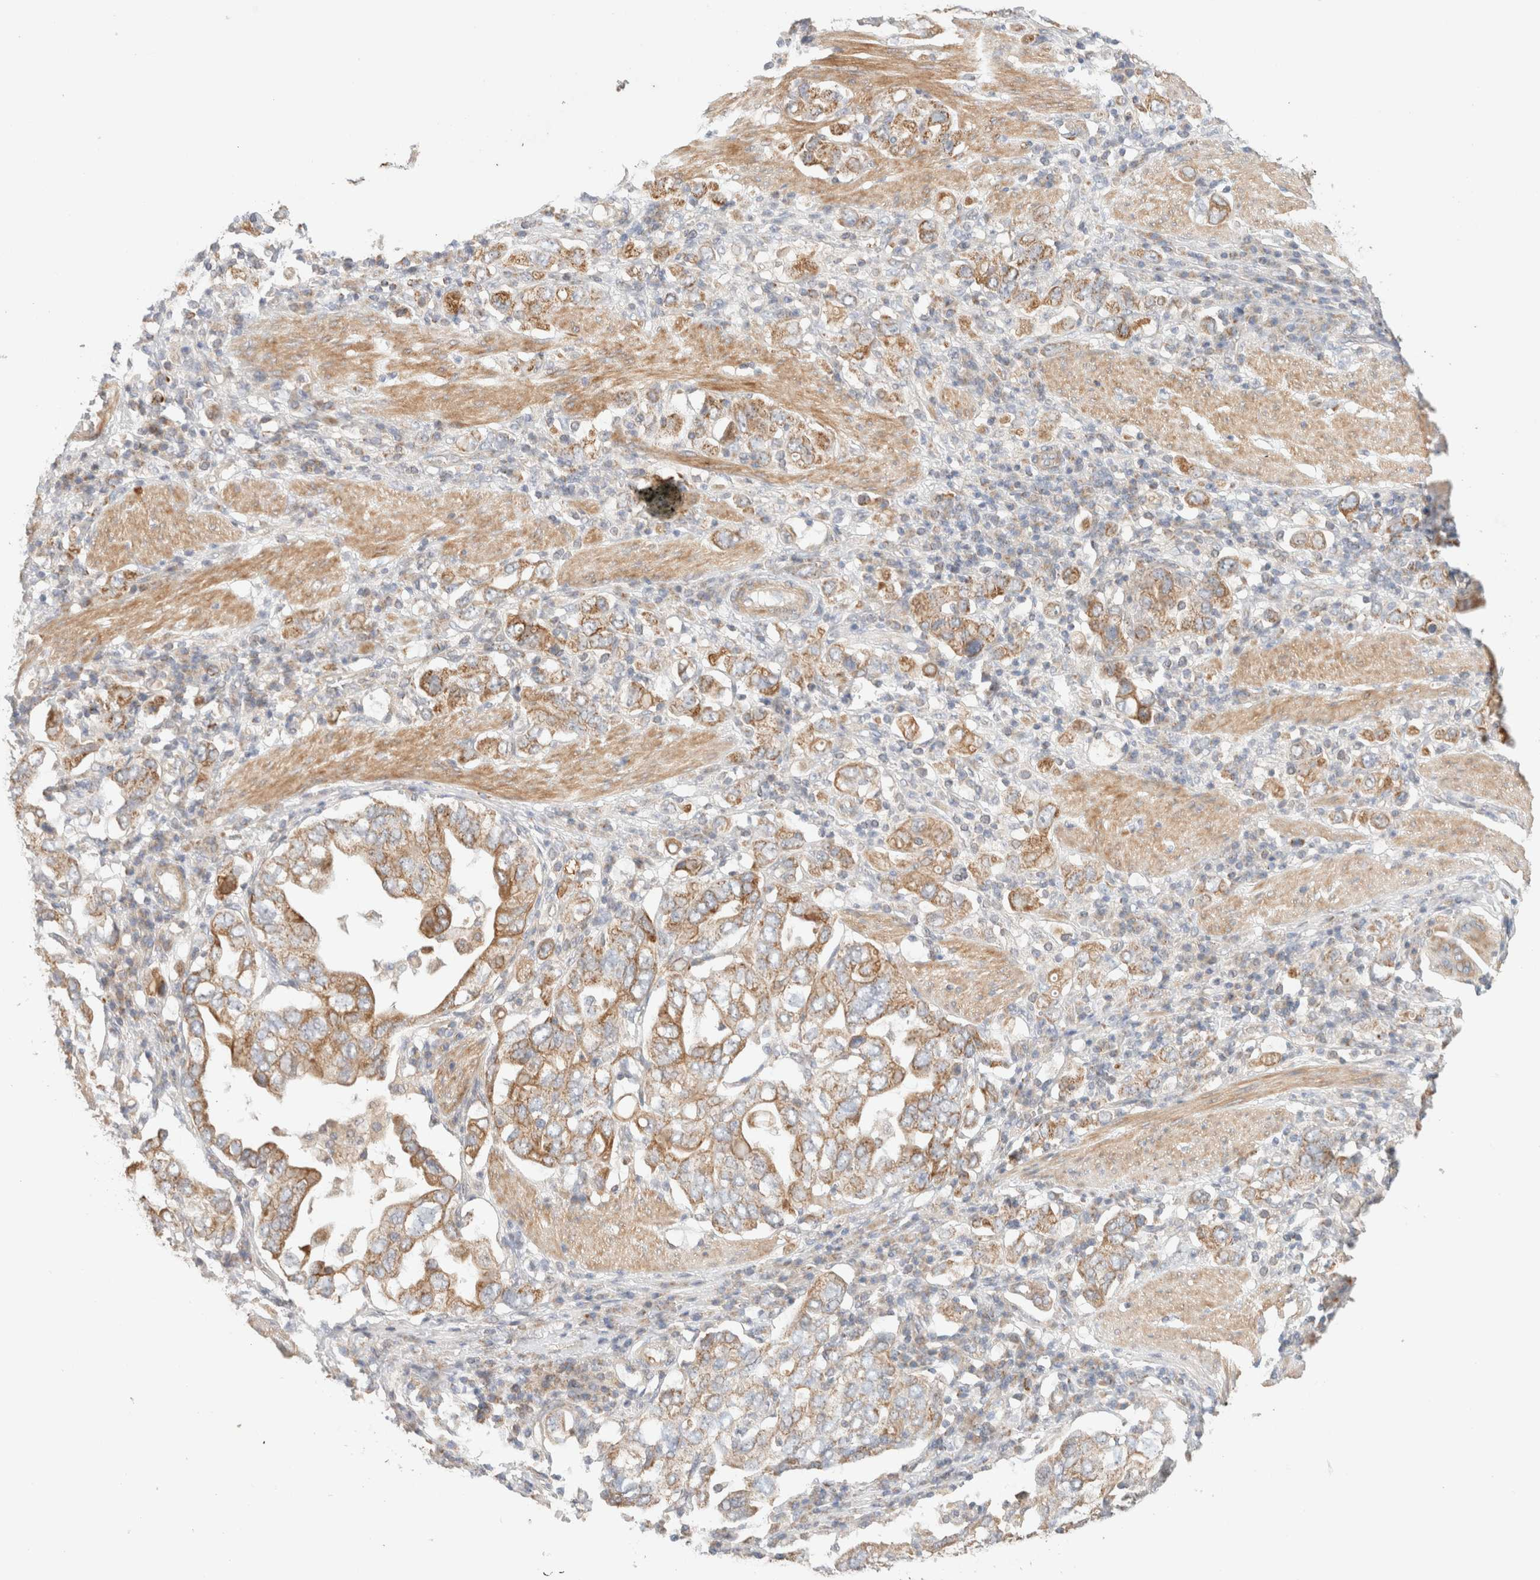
{"staining": {"intensity": "moderate", "quantity": ">75%", "location": "cytoplasmic/membranous"}, "tissue": "stomach cancer", "cell_type": "Tumor cells", "image_type": "cancer", "snomed": [{"axis": "morphology", "description": "Adenocarcinoma, NOS"}, {"axis": "topography", "description": "Stomach, upper"}], "caption": "An immunohistochemistry (IHC) micrograph of neoplastic tissue is shown. Protein staining in brown labels moderate cytoplasmic/membranous positivity in stomach cancer (adenocarcinoma) within tumor cells. The staining is performed using DAB brown chromogen to label protein expression. The nuclei are counter-stained blue using hematoxylin.", "gene": "MRM3", "patient": {"sex": "male", "age": 62}}